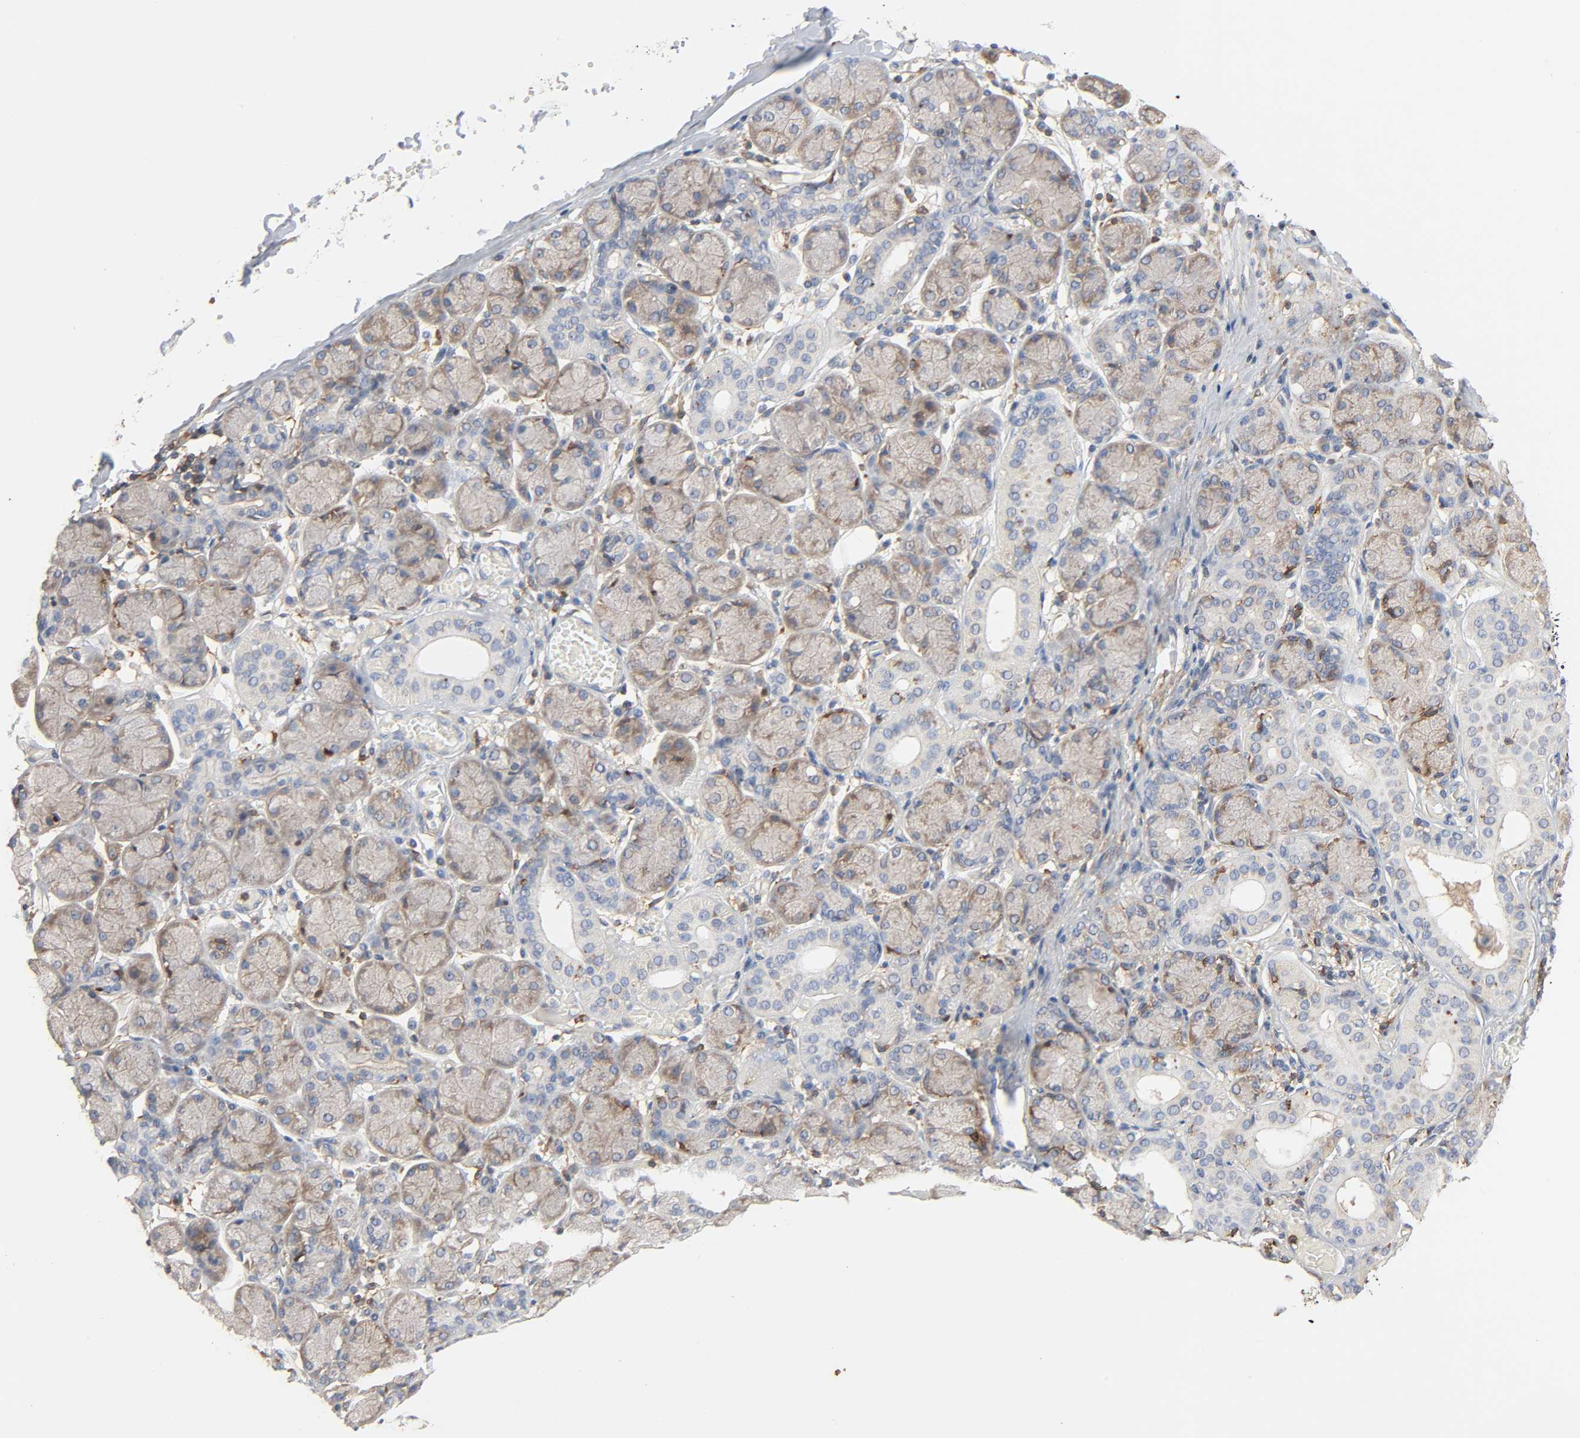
{"staining": {"intensity": "moderate", "quantity": "25%-75%", "location": "cytoplasmic/membranous"}, "tissue": "salivary gland", "cell_type": "Glandular cells", "image_type": "normal", "snomed": [{"axis": "morphology", "description": "Normal tissue, NOS"}, {"axis": "topography", "description": "Salivary gland"}], "caption": "Salivary gland stained with a brown dye exhibits moderate cytoplasmic/membranous positive expression in approximately 25%-75% of glandular cells.", "gene": "BIN1", "patient": {"sex": "female", "age": 24}}